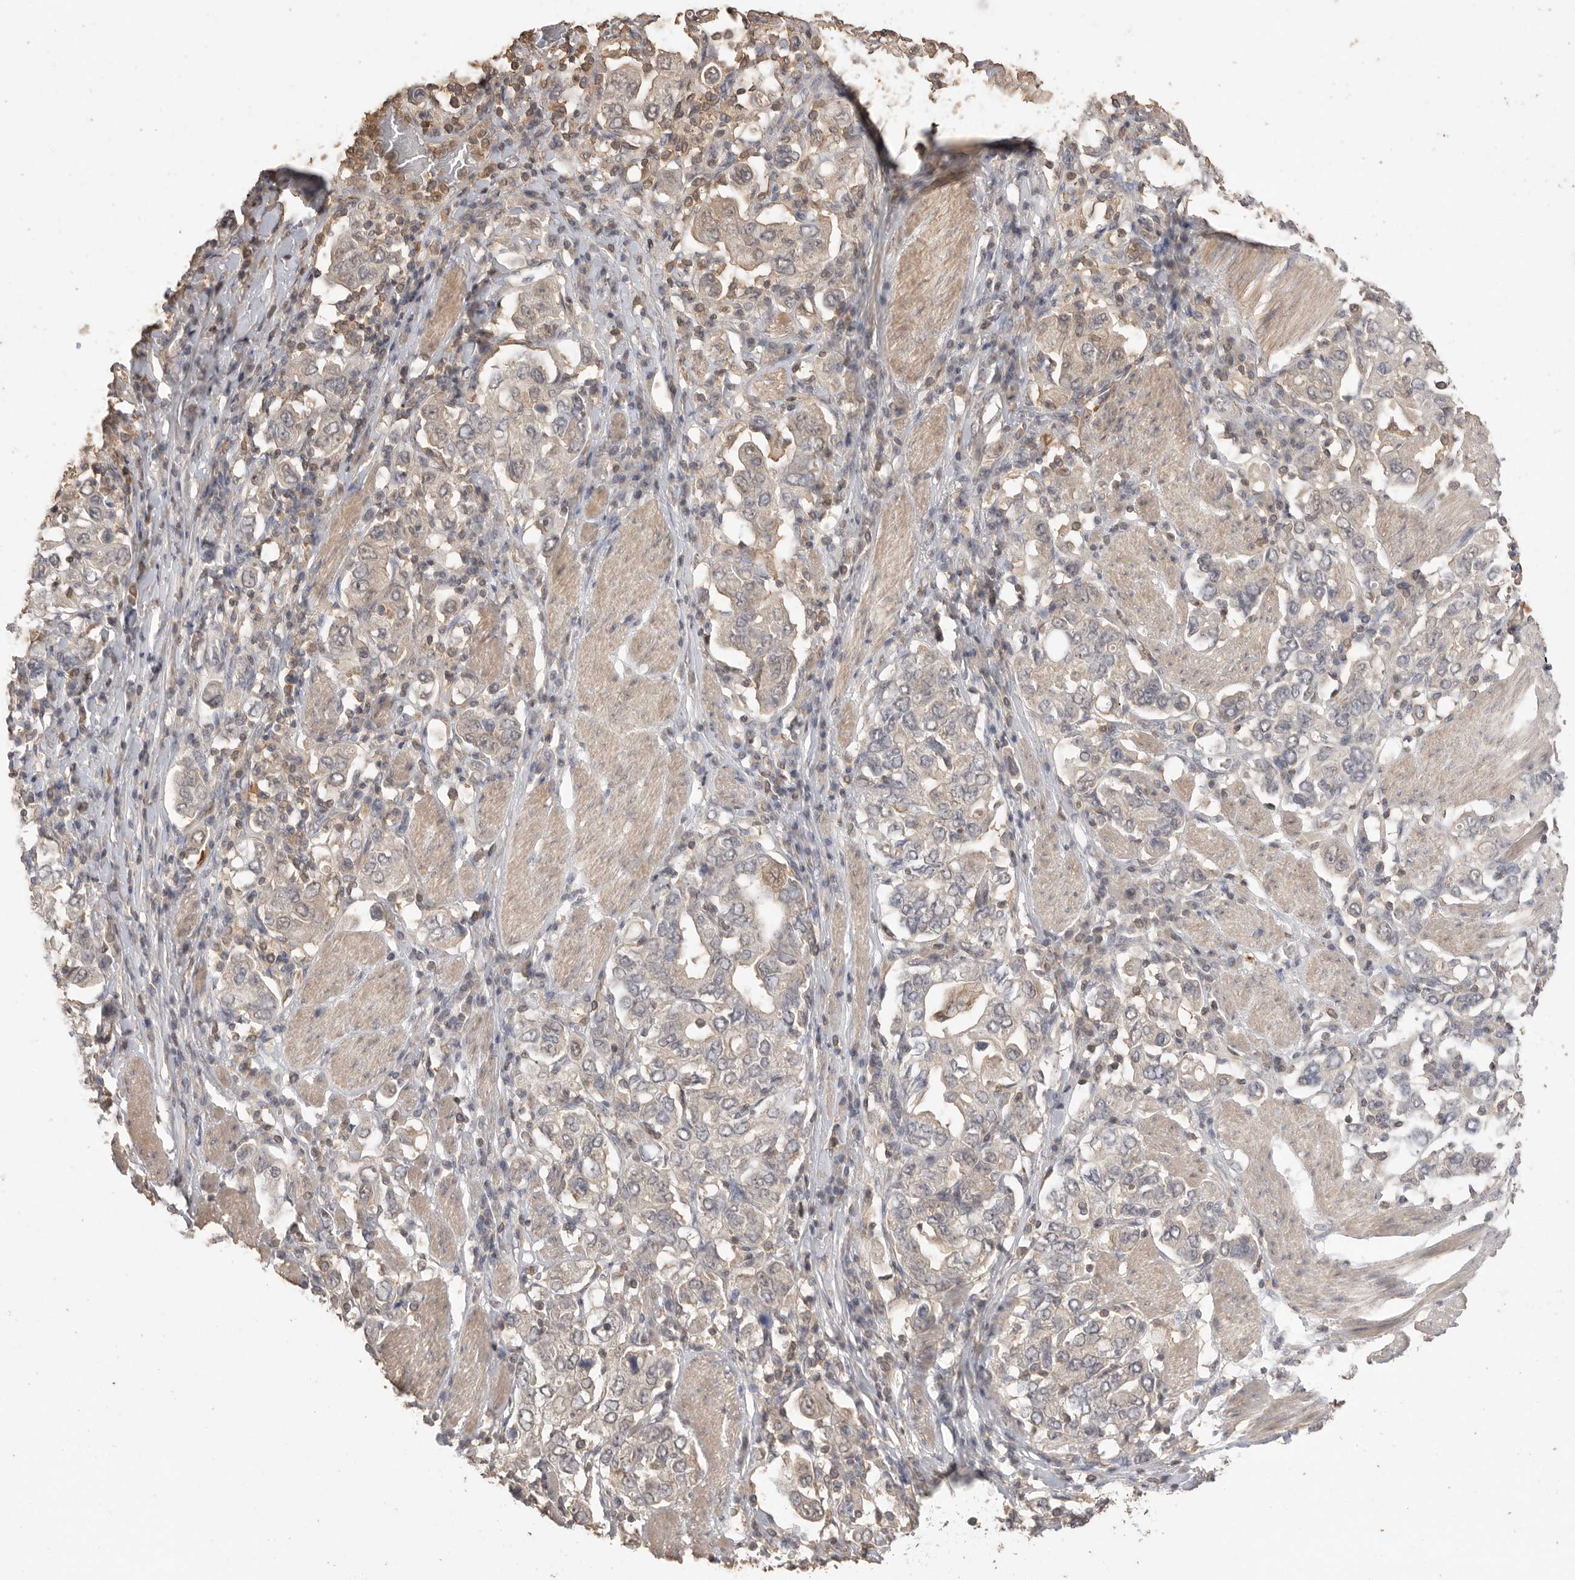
{"staining": {"intensity": "negative", "quantity": "none", "location": "none"}, "tissue": "stomach cancer", "cell_type": "Tumor cells", "image_type": "cancer", "snomed": [{"axis": "morphology", "description": "Adenocarcinoma, NOS"}, {"axis": "topography", "description": "Stomach, upper"}], "caption": "Immunohistochemical staining of stomach cancer shows no significant staining in tumor cells.", "gene": "MAP2K1", "patient": {"sex": "male", "age": 62}}